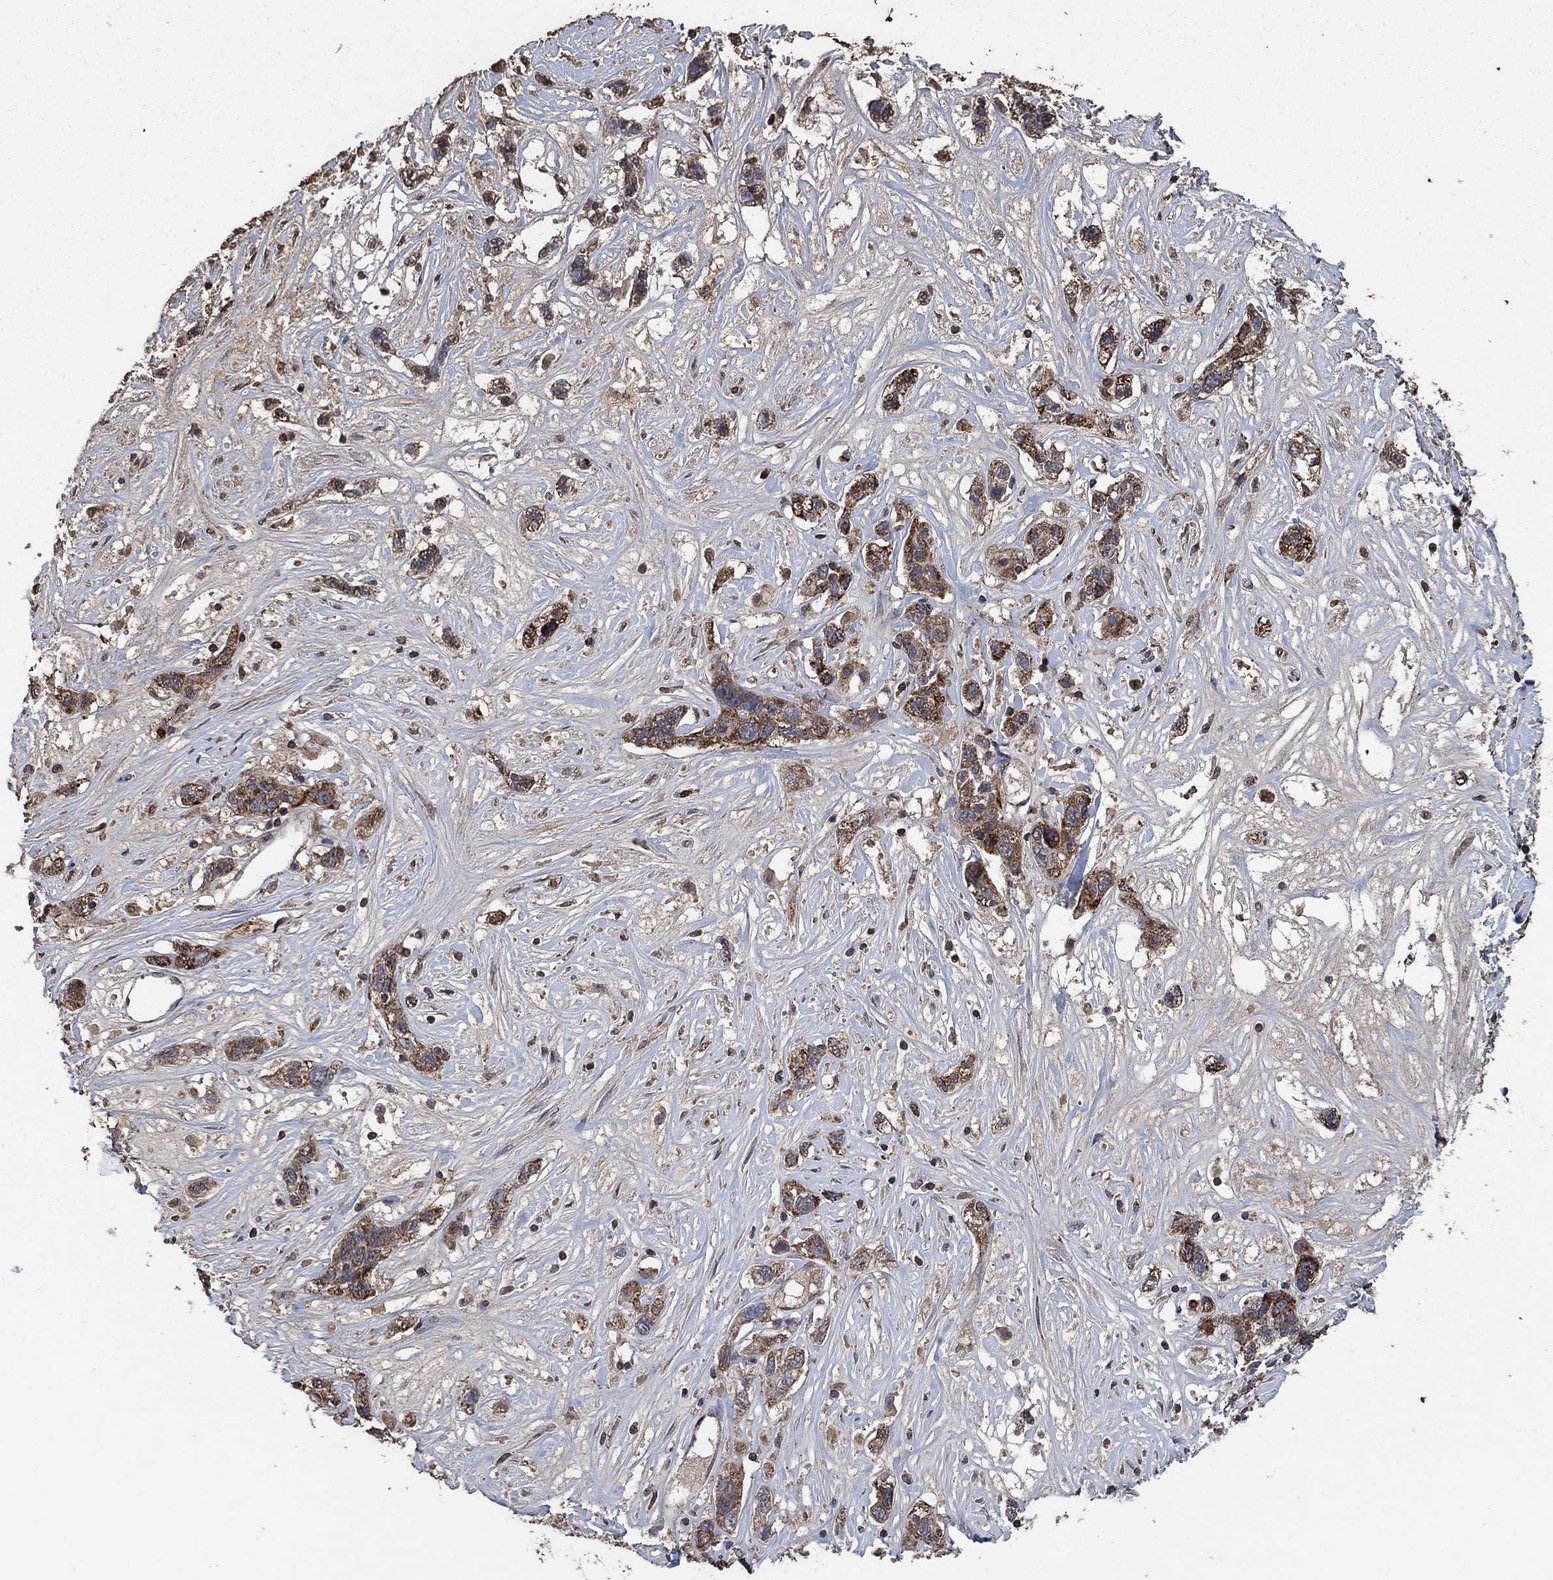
{"staining": {"intensity": "strong", "quantity": ">75%", "location": "cytoplasmic/membranous"}, "tissue": "liver cancer", "cell_type": "Tumor cells", "image_type": "cancer", "snomed": [{"axis": "morphology", "description": "Adenocarcinoma, NOS"}, {"axis": "morphology", "description": "Cholangiocarcinoma"}, {"axis": "topography", "description": "Liver"}], "caption": "Immunohistochemical staining of liver cancer (adenocarcinoma) demonstrates high levels of strong cytoplasmic/membranous protein positivity in about >75% of tumor cells.", "gene": "MRPS24", "patient": {"sex": "male", "age": 64}}